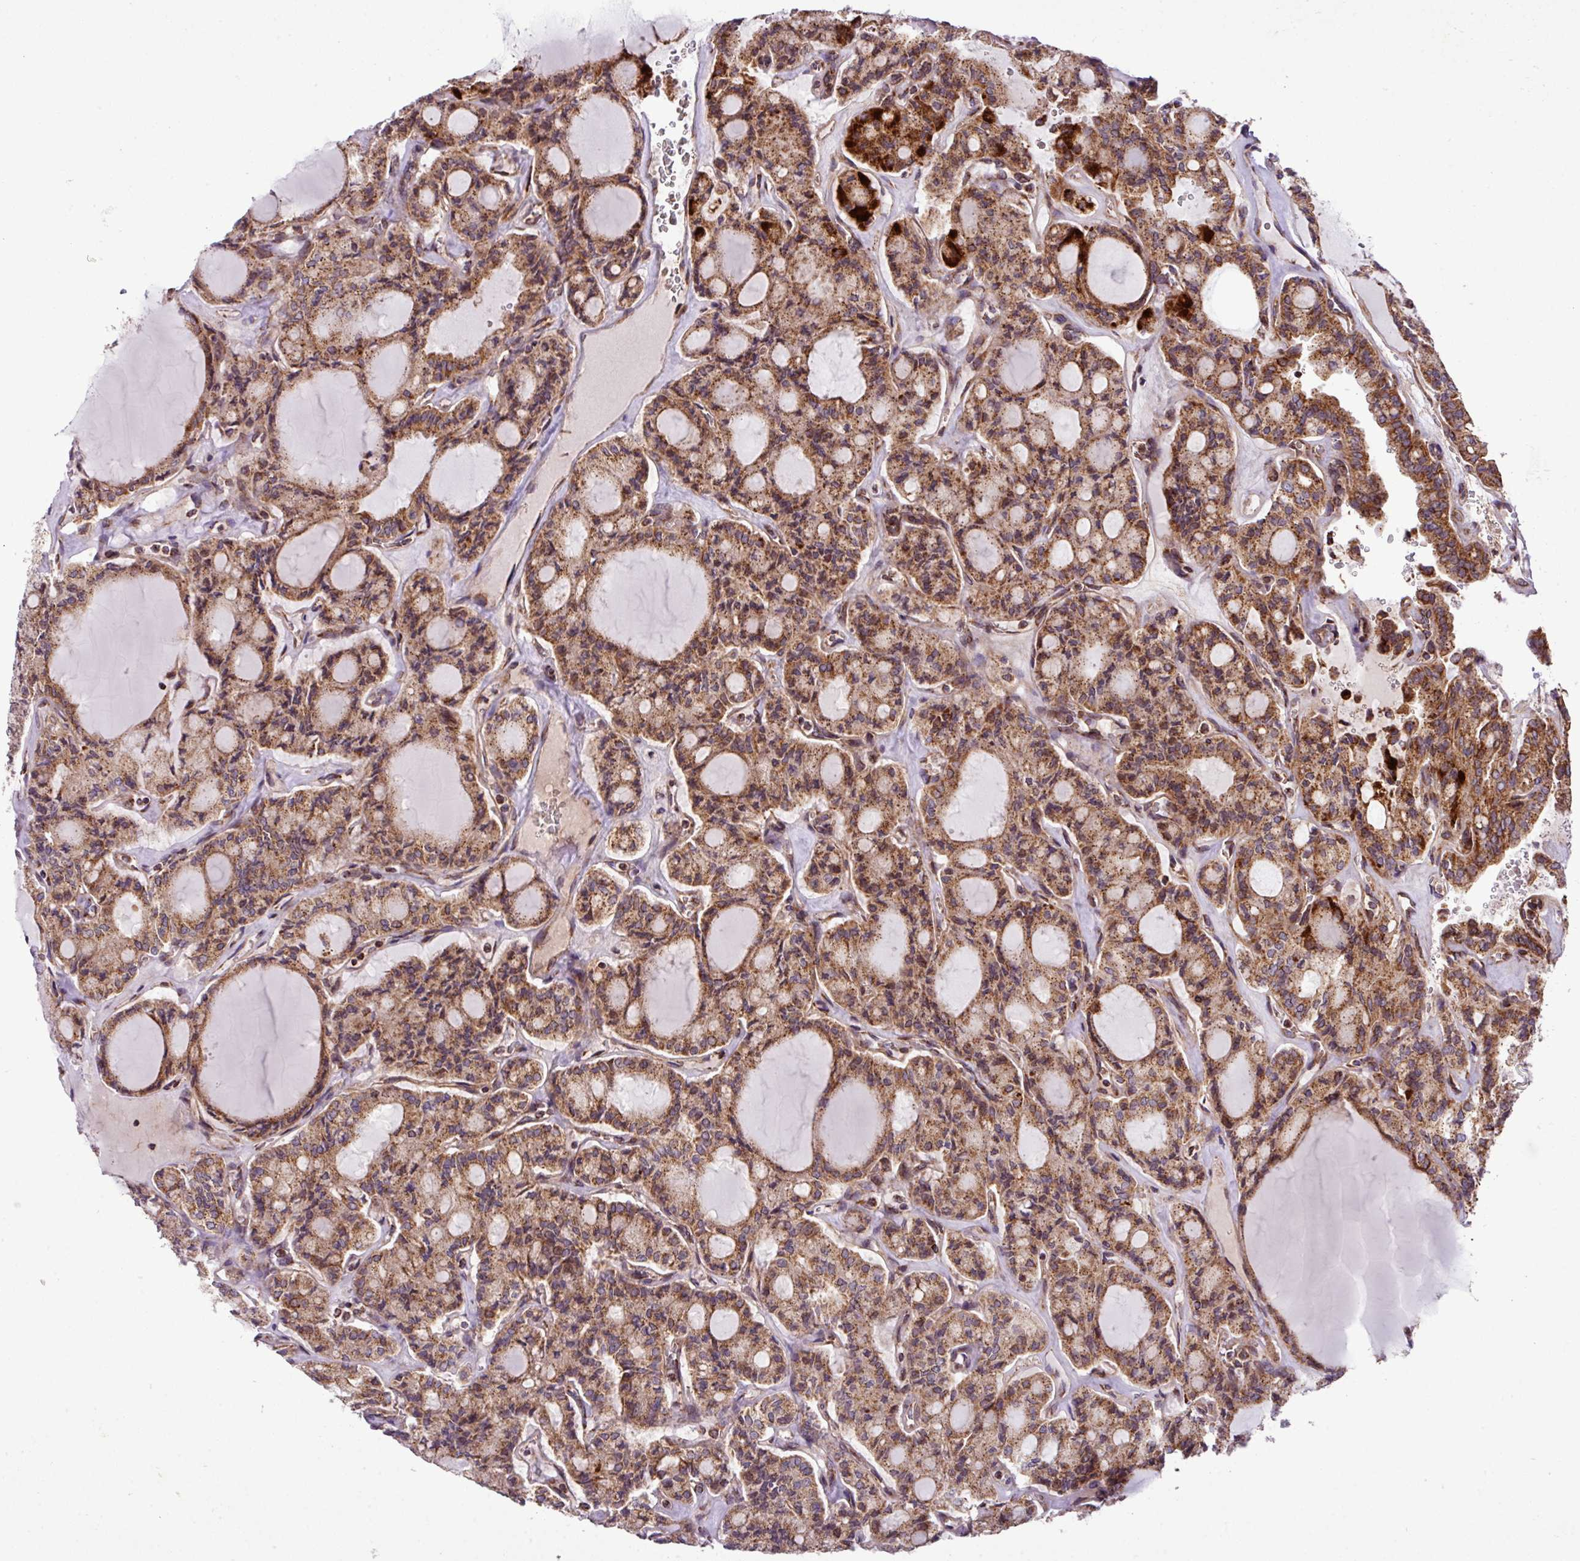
{"staining": {"intensity": "moderate", "quantity": ">75%", "location": "cytoplasmic/membranous"}, "tissue": "thyroid cancer", "cell_type": "Tumor cells", "image_type": "cancer", "snomed": [{"axis": "morphology", "description": "Papillary adenocarcinoma, NOS"}, {"axis": "topography", "description": "Thyroid gland"}], "caption": "Tumor cells display medium levels of moderate cytoplasmic/membranous staining in approximately >75% of cells in human thyroid cancer.", "gene": "ZNF569", "patient": {"sex": "male", "age": 87}}